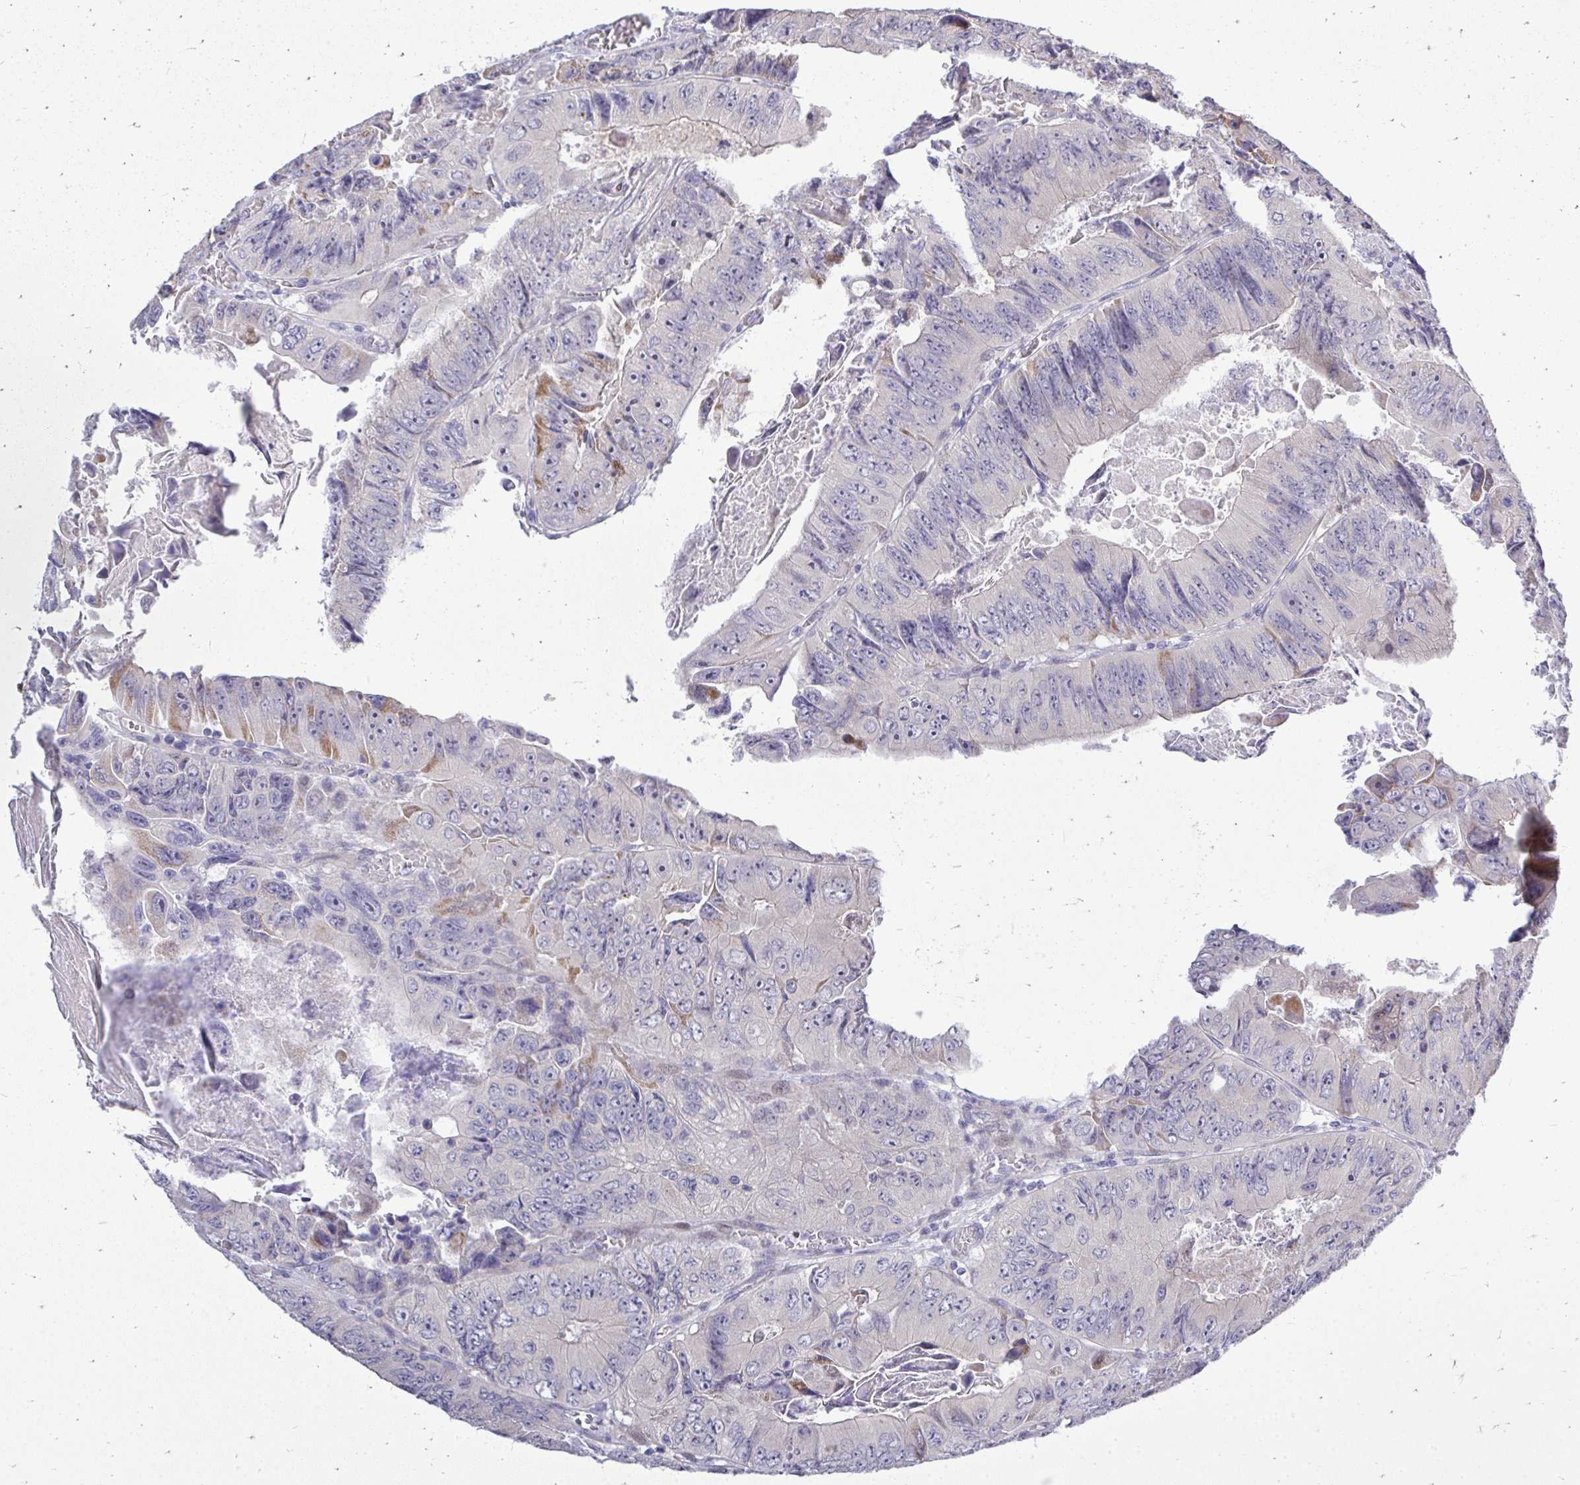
{"staining": {"intensity": "moderate", "quantity": "<25%", "location": "cytoplasmic/membranous"}, "tissue": "colorectal cancer", "cell_type": "Tumor cells", "image_type": "cancer", "snomed": [{"axis": "morphology", "description": "Adenocarcinoma, NOS"}, {"axis": "topography", "description": "Colon"}], "caption": "A photomicrograph of human colorectal cancer stained for a protein exhibits moderate cytoplasmic/membranous brown staining in tumor cells.", "gene": "OR8D1", "patient": {"sex": "female", "age": 84}}